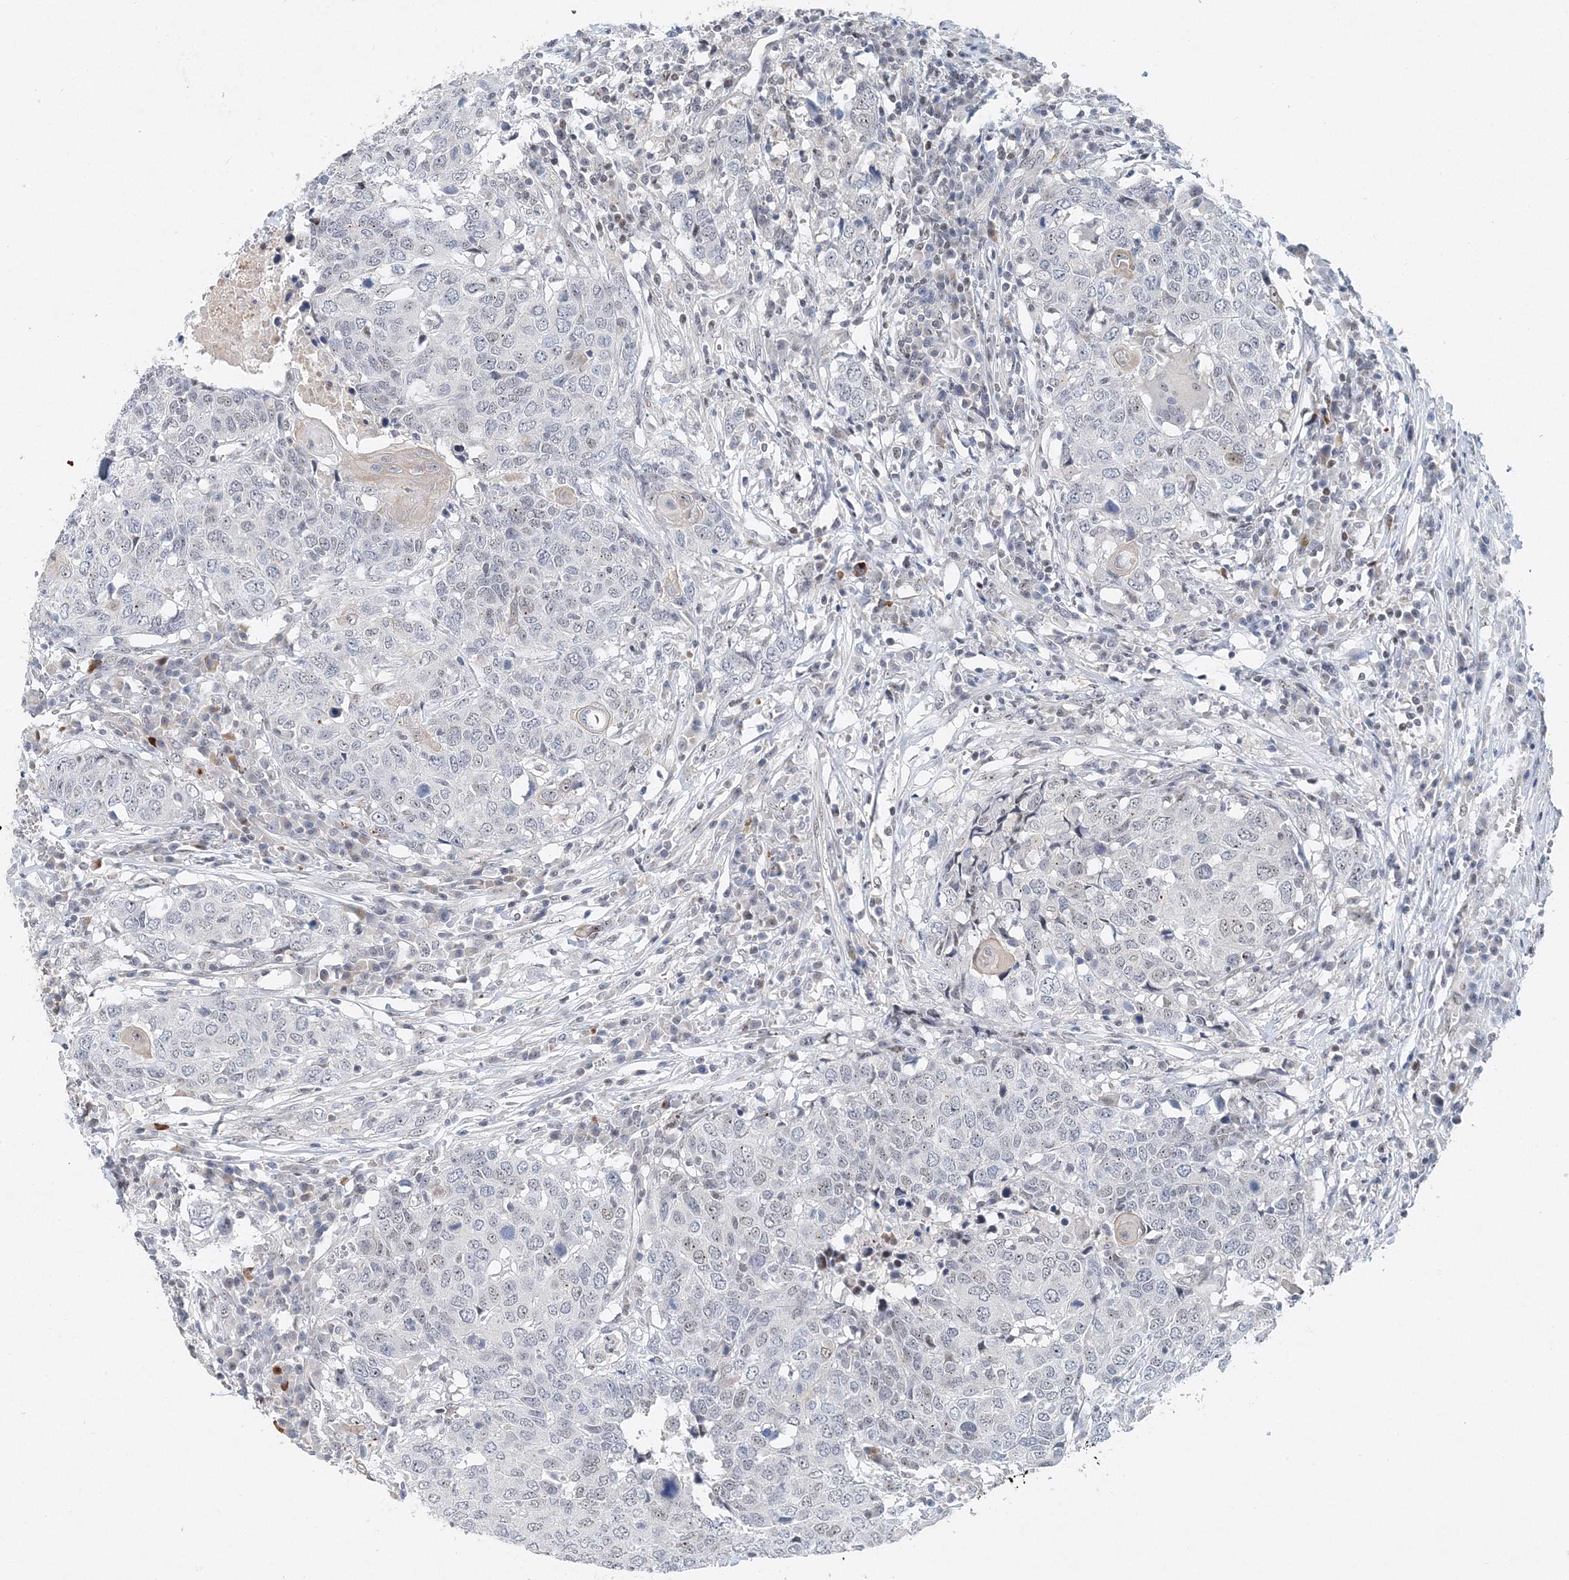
{"staining": {"intensity": "negative", "quantity": "none", "location": "none"}, "tissue": "head and neck cancer", "cell_type": "Tumor cells", "image_type": "cancer", "snomed": [{"axis": "morphology", "description": "Squamous cell carcinoma, NOS"}, {"axis": "topography", "description": "Head-Neck"}], "caption": "Tumor cells are negative for brown protein staining in head and neck cancer.", "gene": "UIMC1", "patient": {"sex": "male", "age": 66}}